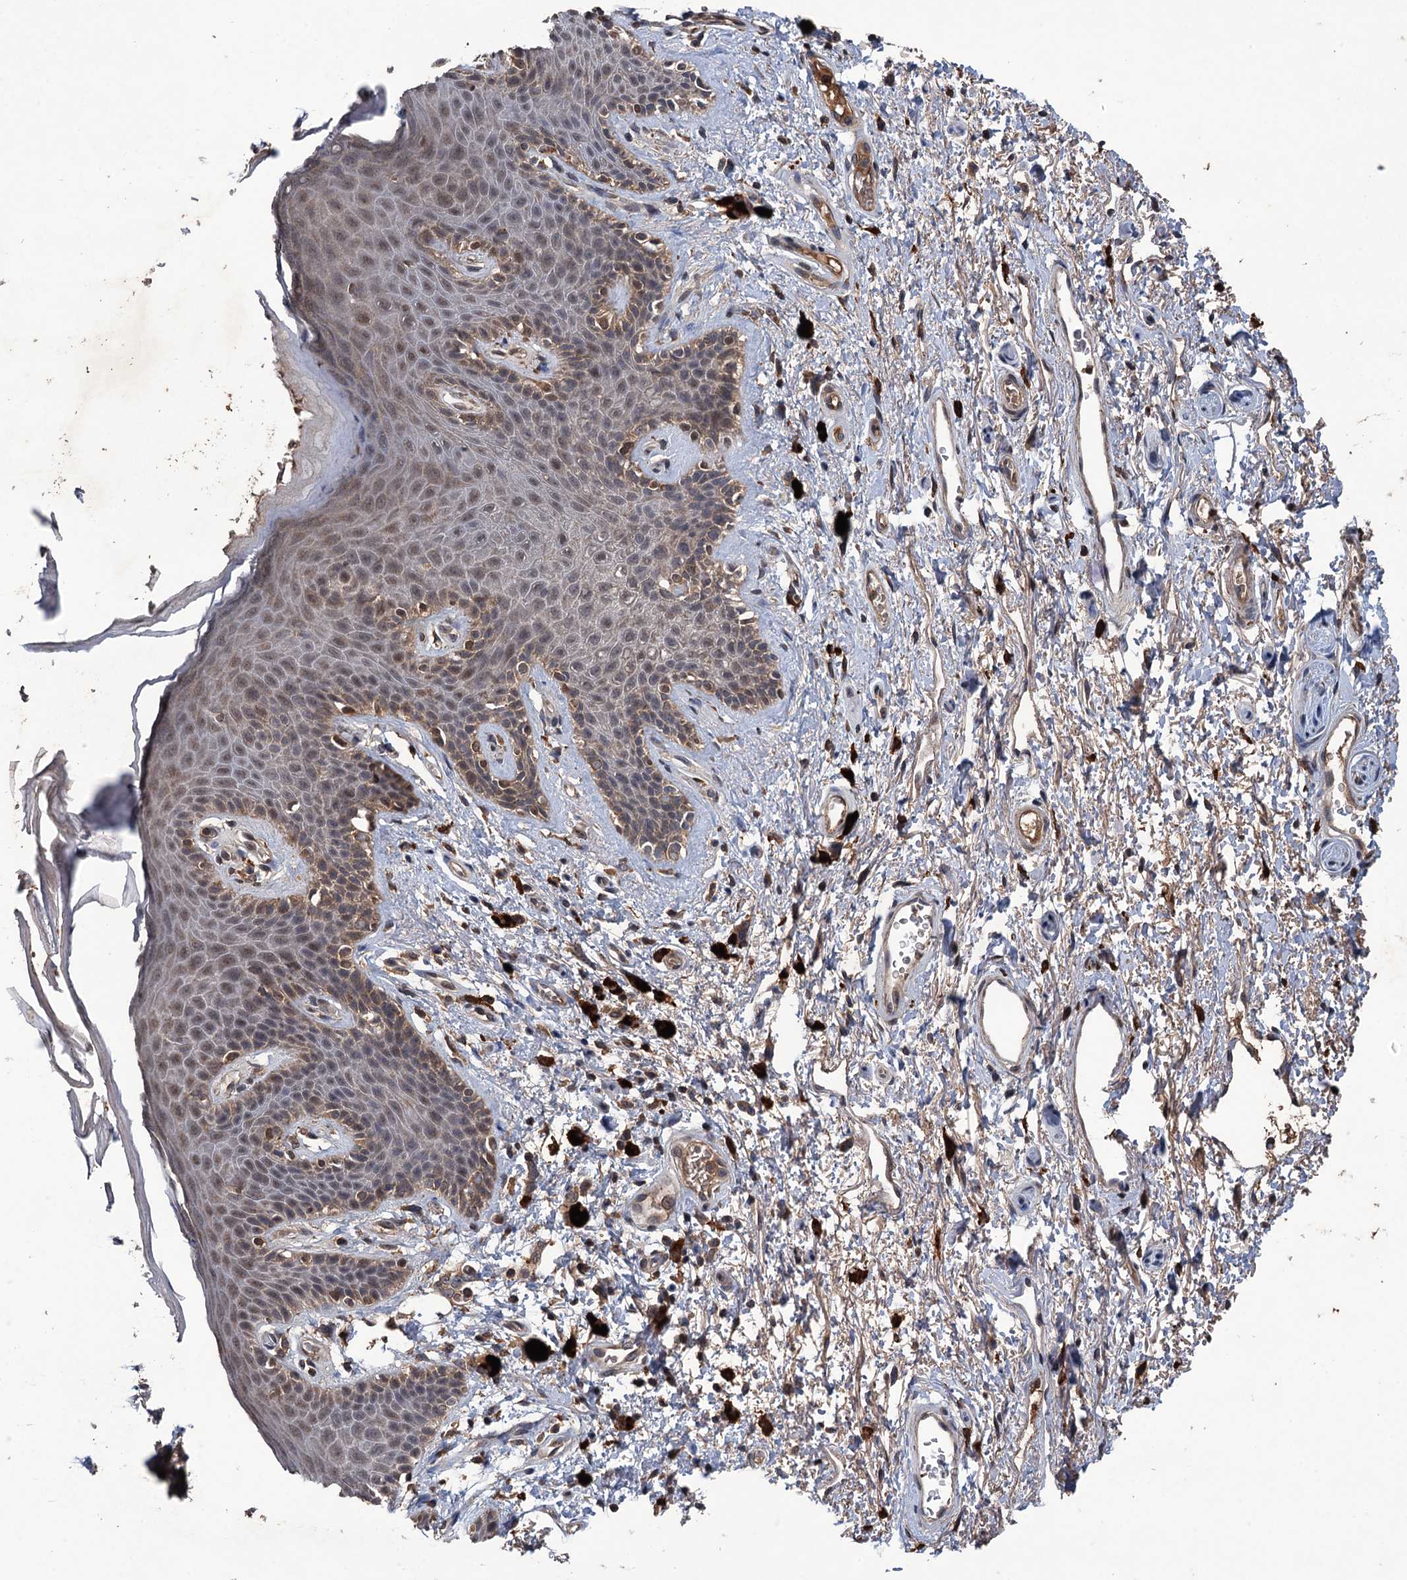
{"staining": {"intensity": "weak", "quantity": "25%-75%", "location": "cytoplasmic/membranous,nuclear"}, "tissue": "skin", "cell_type": "Epidermal cells", "image_type": "normal", "snomed": [{"axis": "morphology", "description": "Normal tissue, NOS"}, {"axis": "topography", "description": "Anal"}], "caption": "Immunohistochemical staining of unremarkable human skin exhibits 25%-75% levels of weak cytoplasmic/membranous,nuclear protein staining in about 25%-75% of epidermal cells.", "gene": "ZNF438", "patient": {"sex": "female", "age": 46}}